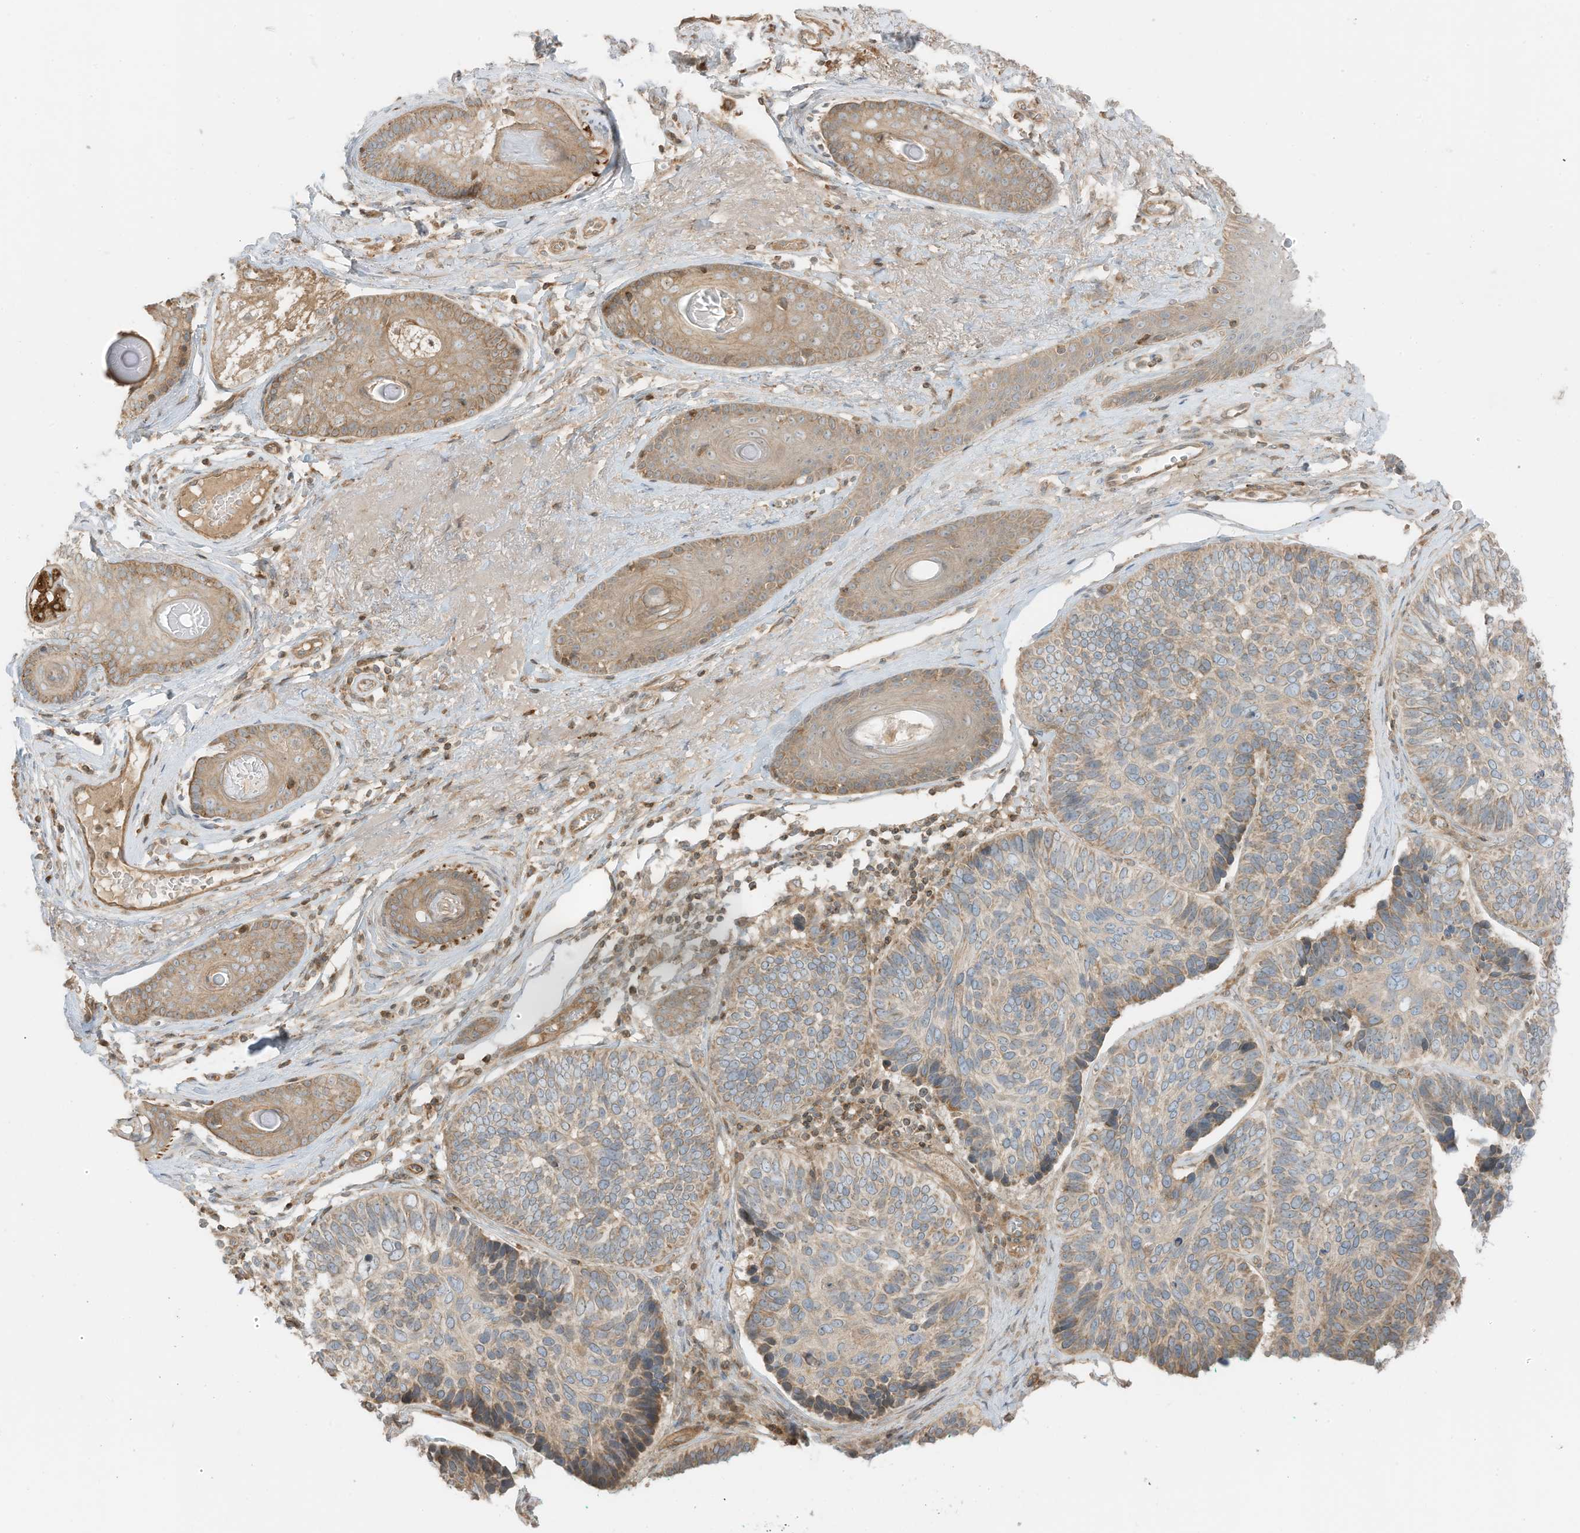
{"staining": {"intensity": "weak", "quantity": "25%-75%", "location": "cytoplasmic/membranous"}, "tissue": "skin cancer", "cell_type": "Tumor cells", "image_type": "cancer", "snomed": [{"axis": "morphology", "description": "Basal cell carcinoma"}, {"axis": "topography", "description": "Skin"}], "caption": "Tumor cells show weak cytoplasmic/membranous expression in about 25%-75% of cells in skin basal cell carcinoma.", "gene": "SLC25A12", "patient": {"sex": "male", "age": 62}}